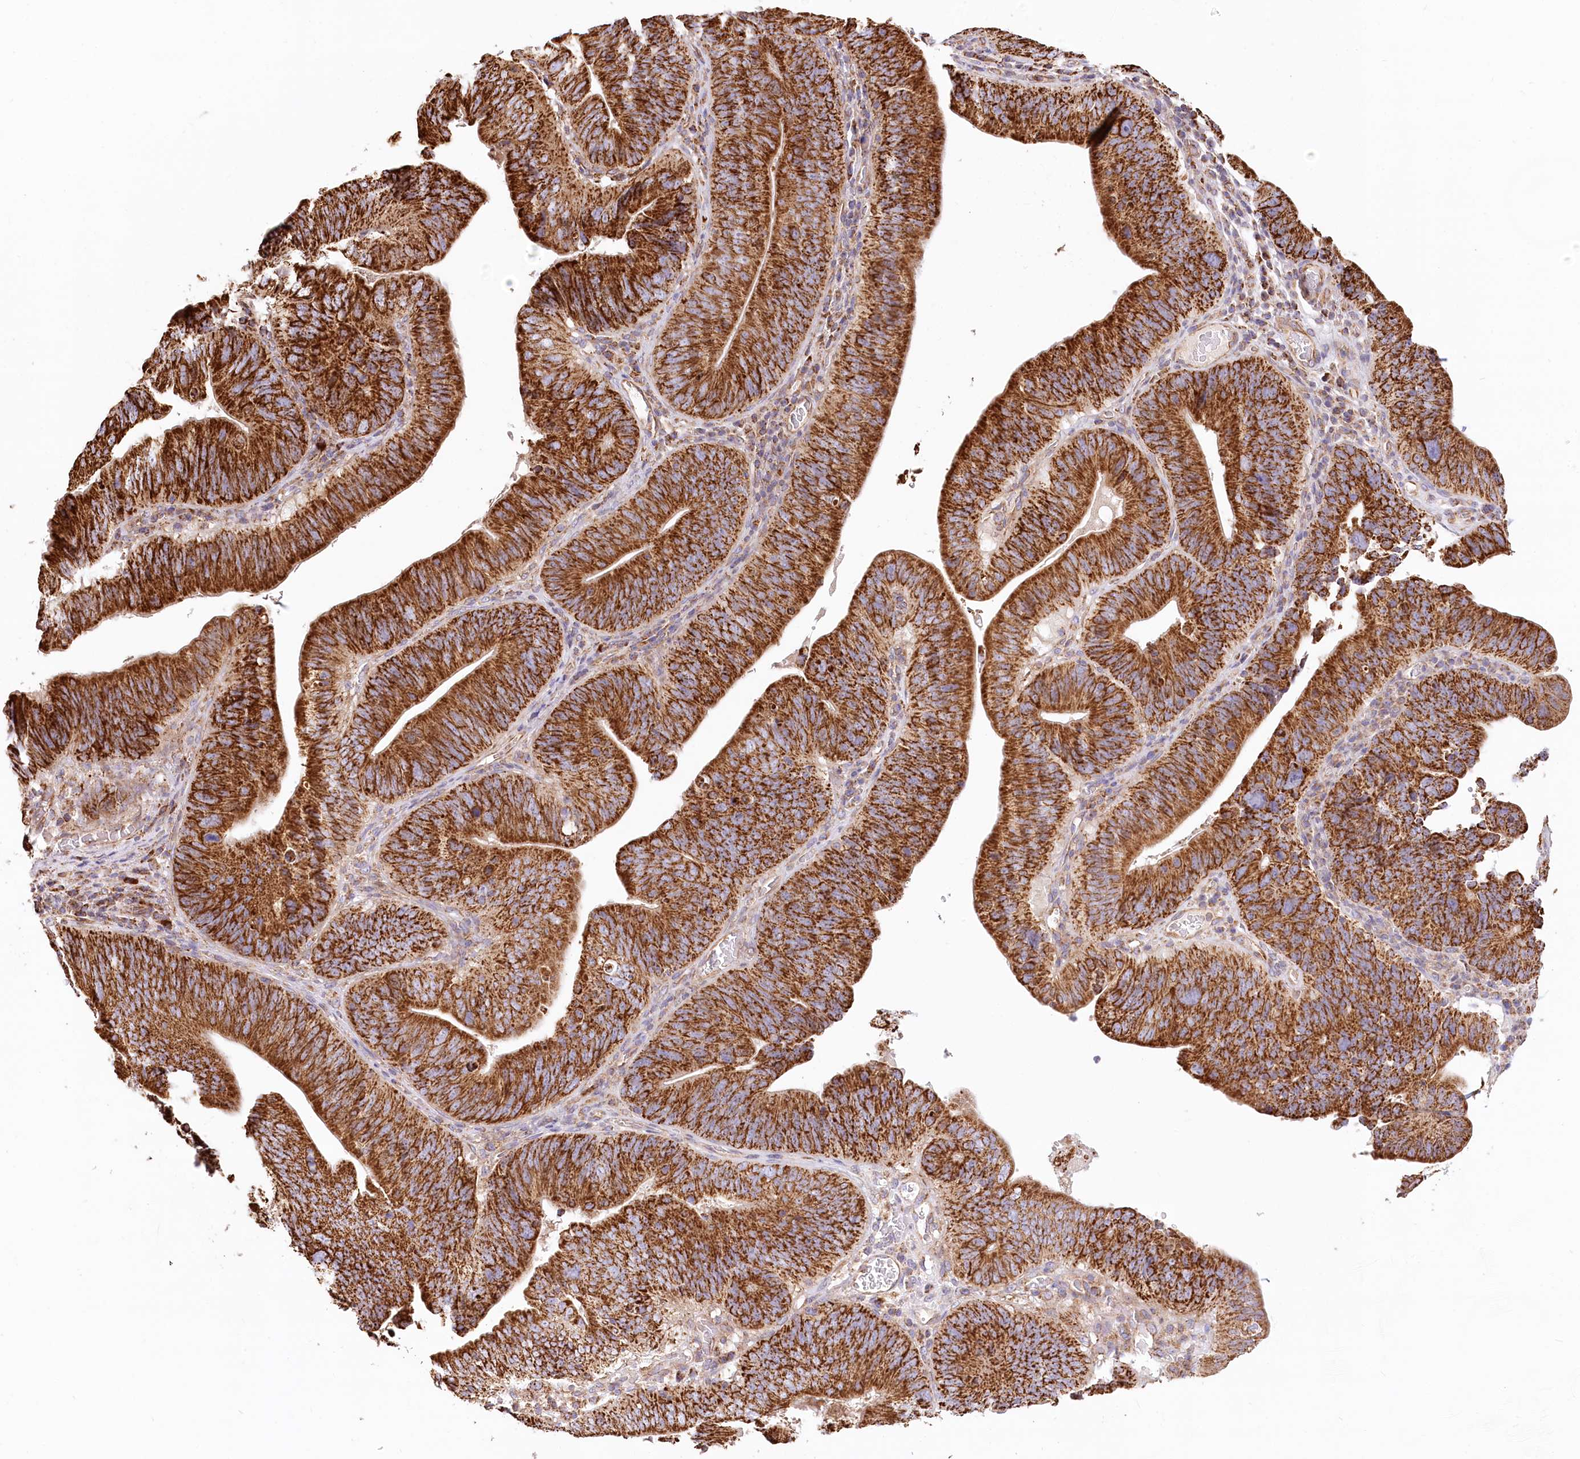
{"staining": {"intensity": "strong", "quantity": ">75%", "location": "cytoplasmic/membranous"}, "tissue": "pancreatic cancer", "cell_type": "Tumor cells", "image_type": "cancer", "snomed": [{"axis": "morphology", "description": "Adenocarcinoma, NOS"}, {"axis": "topography", "description": "Pancreas"}], "caption": "This image shows pancreatic cancer stained with immunohistochemistry (IHC) to label a protein in brown. The cytoplasmic/membranous of tumor cells show strong positivity for the protein. Nuclei are counter-stained blue.", "gene": "UMPS", "patient": {"sex": "male", "age": 63}}